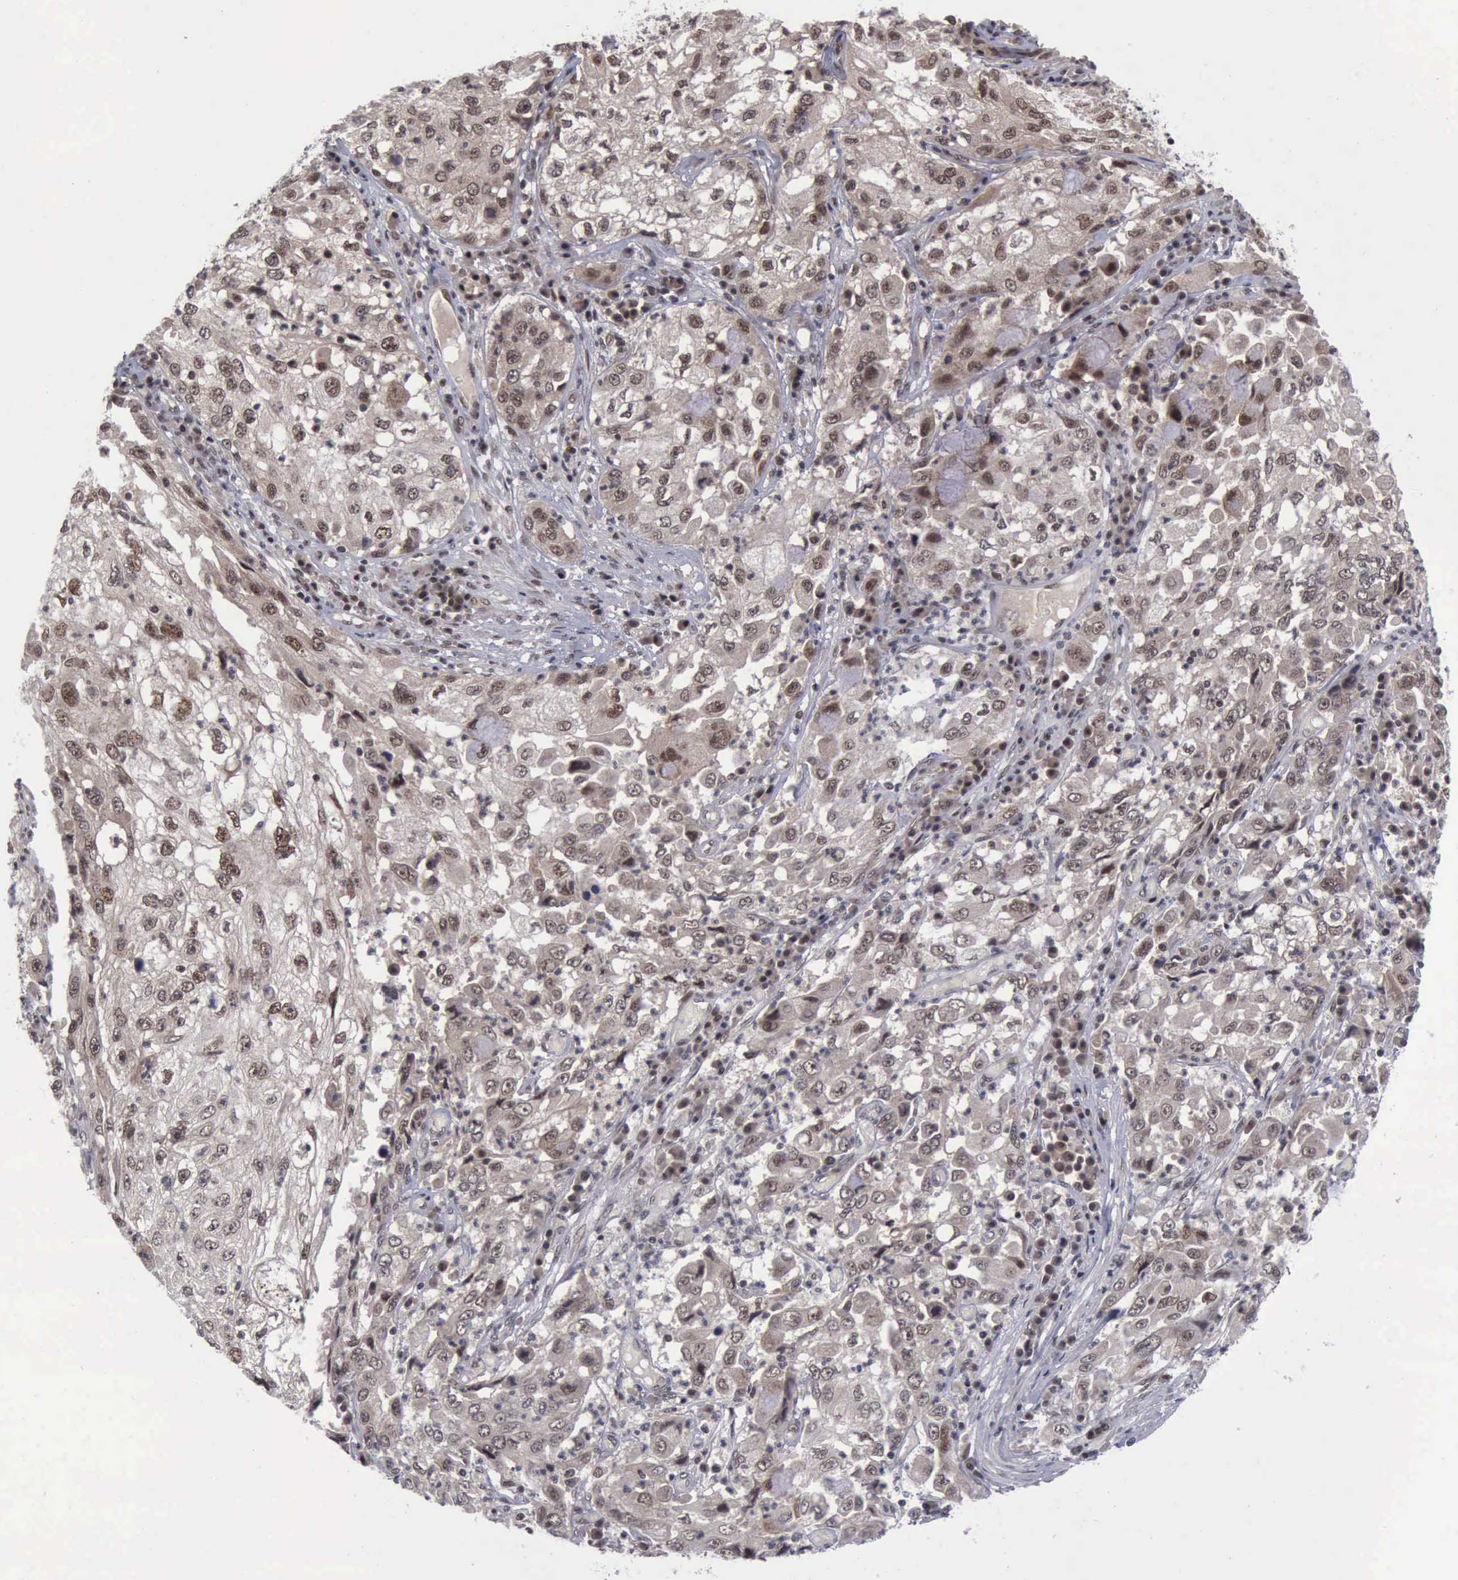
{"staining": {"intensity": "moderate", "quantity": ">75%", "location": "cytoplasmic/membranous,nuclear"}, "tissue": "cervical cancer", "cell_type": "Tumor cells", "image_type": "cancer", "snomed": [{"axis": "morphology", "description": "Squamous cell carcinoma, NOS"}, {"axis": "topography", "description": "Cervix"}], "caption": "The micrograph demonstrates staining of cervical cancer, revealing moderate cytoplasmic/membranous and nuclear protein staining (brown color) within tumor cells.", "gene": "ATM", "patient": {"sex": "female", "age": 36}}